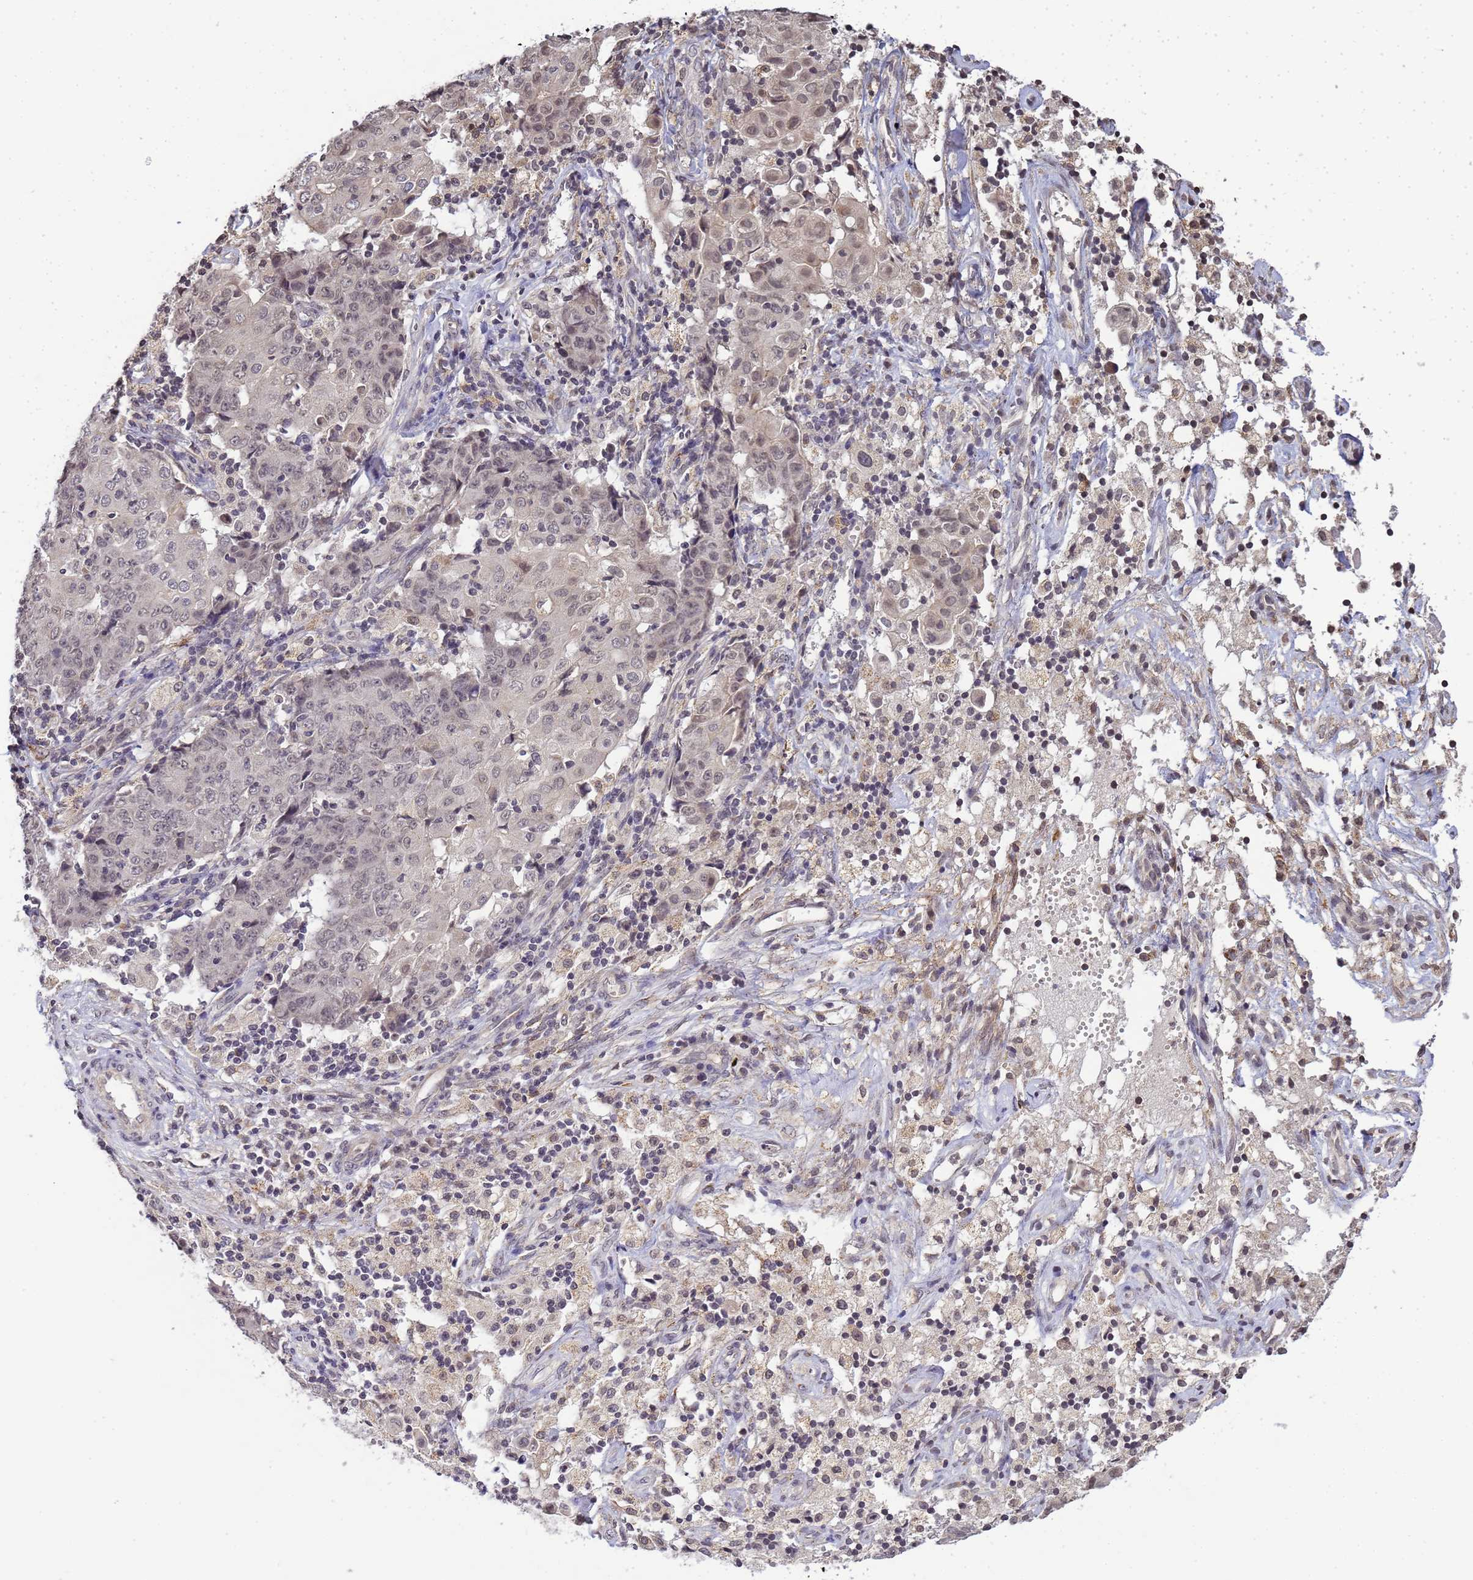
{"staining": {"intensity": "negative", "quantity": "none", "location": "none"}, "tissue": "ovarian cancer", "cell_type": "Tumor cells", "image_type": "cancer", "snomed": [{"axis": "morphology", "description": "Carcinoma, endometroid"}, {"axis": "topography", "description": "Ovary"}], "caption": "DAB immunohistochemical staining of human ovarian cancer (endometroid carcinoma) demonstrates no significant expression in tumor cells.", "gene": "MYL7", "patient": {"sex": "female", "age": 42}}